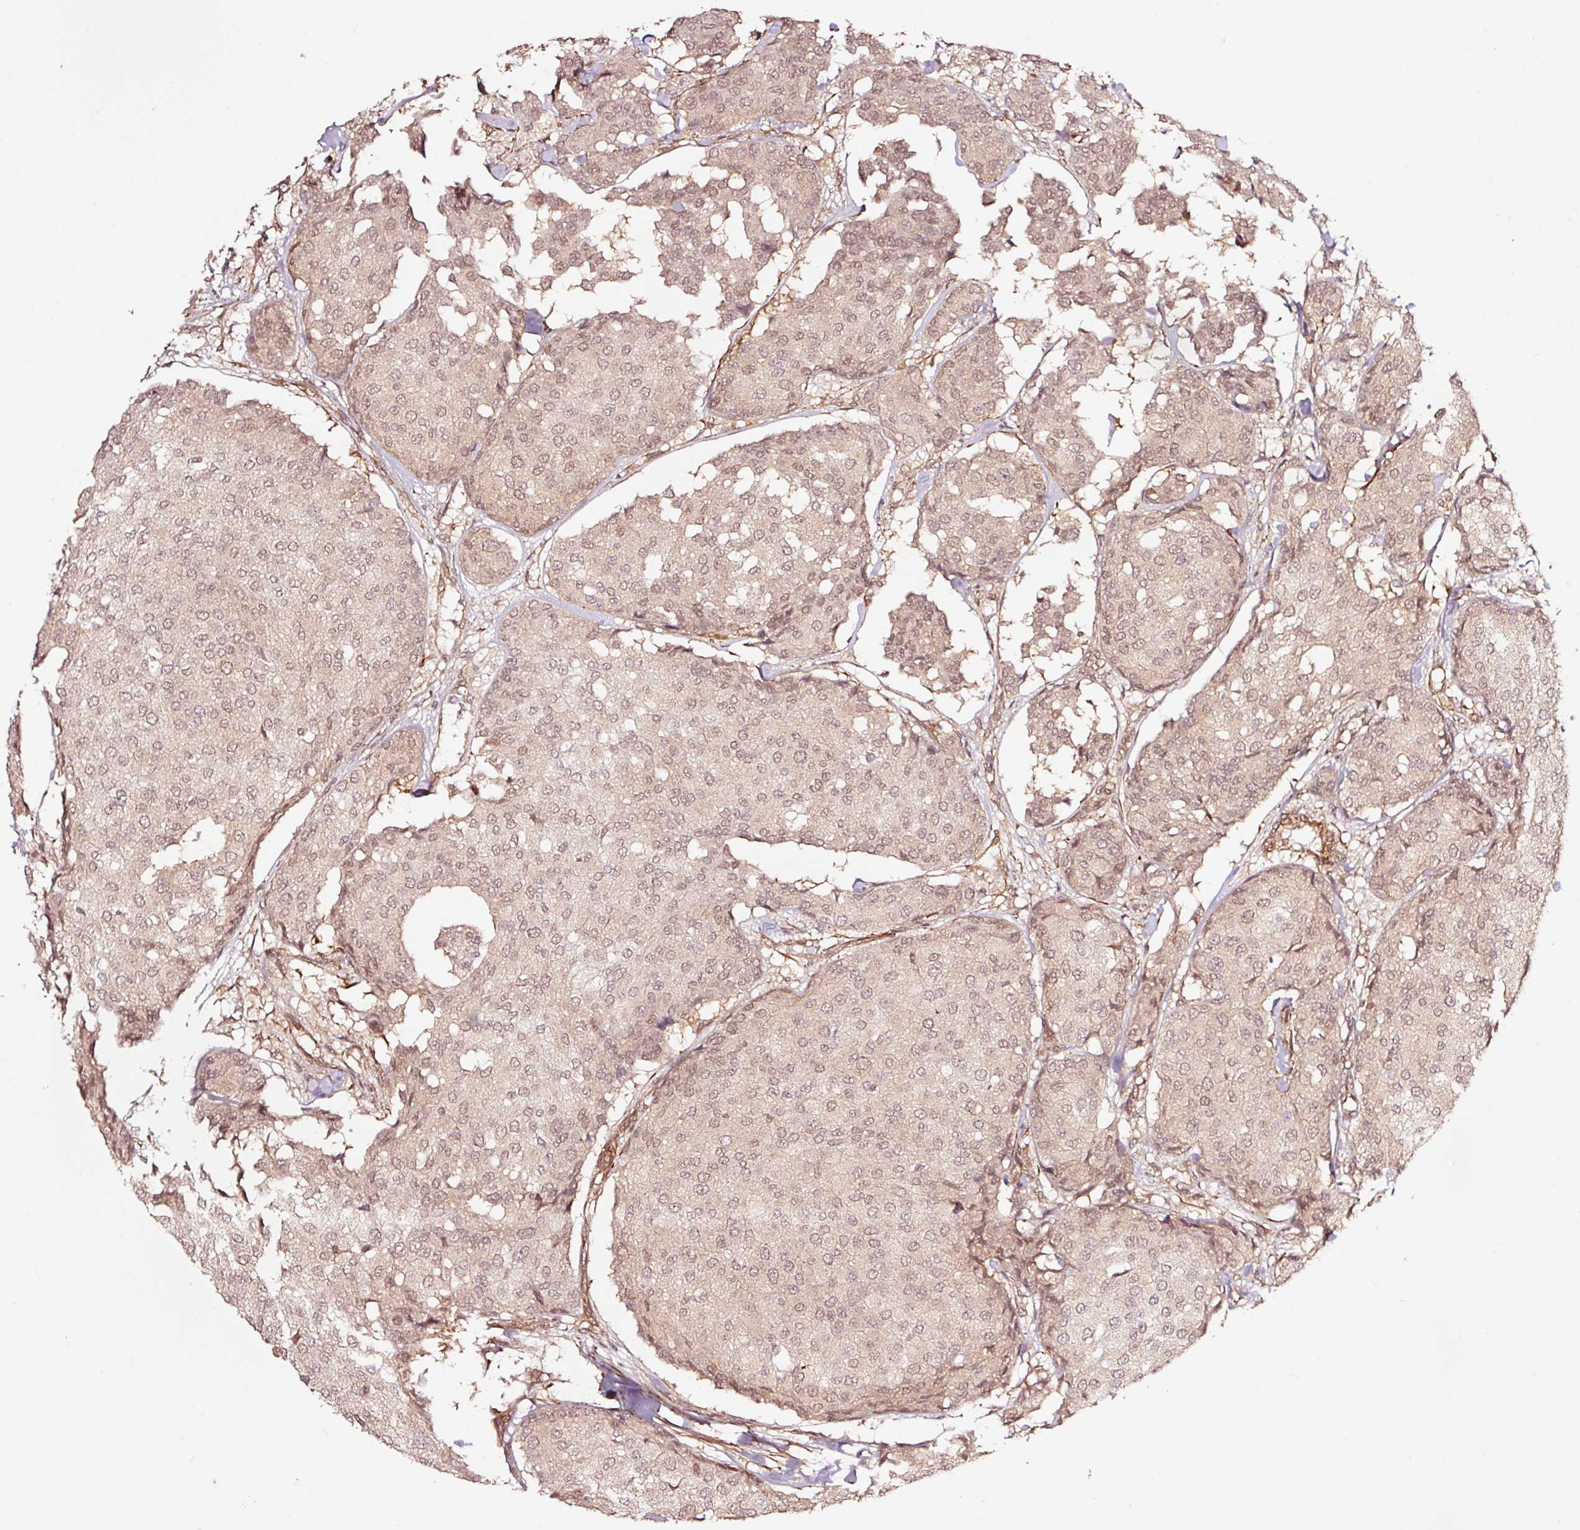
{"staining": {"intensity": "weak", "quantity": ">75%", "location": "nuclear"}, "tissue": "breast cancer", "cell_type": "Tumor cells", "image_type": "cancer", "snomed": [{"axis": "morphology", "description": "Duct carcinoma"}, {"axis": "topography", "description": "Breast"}], "caption": "IHC of human breast cancer (intraductal carcinoma) shows low levels of weak nuclear positivity in about >75% of tumor cells.", "gene": "TPM1", "patient": {"sex": "female", "age": 75}}